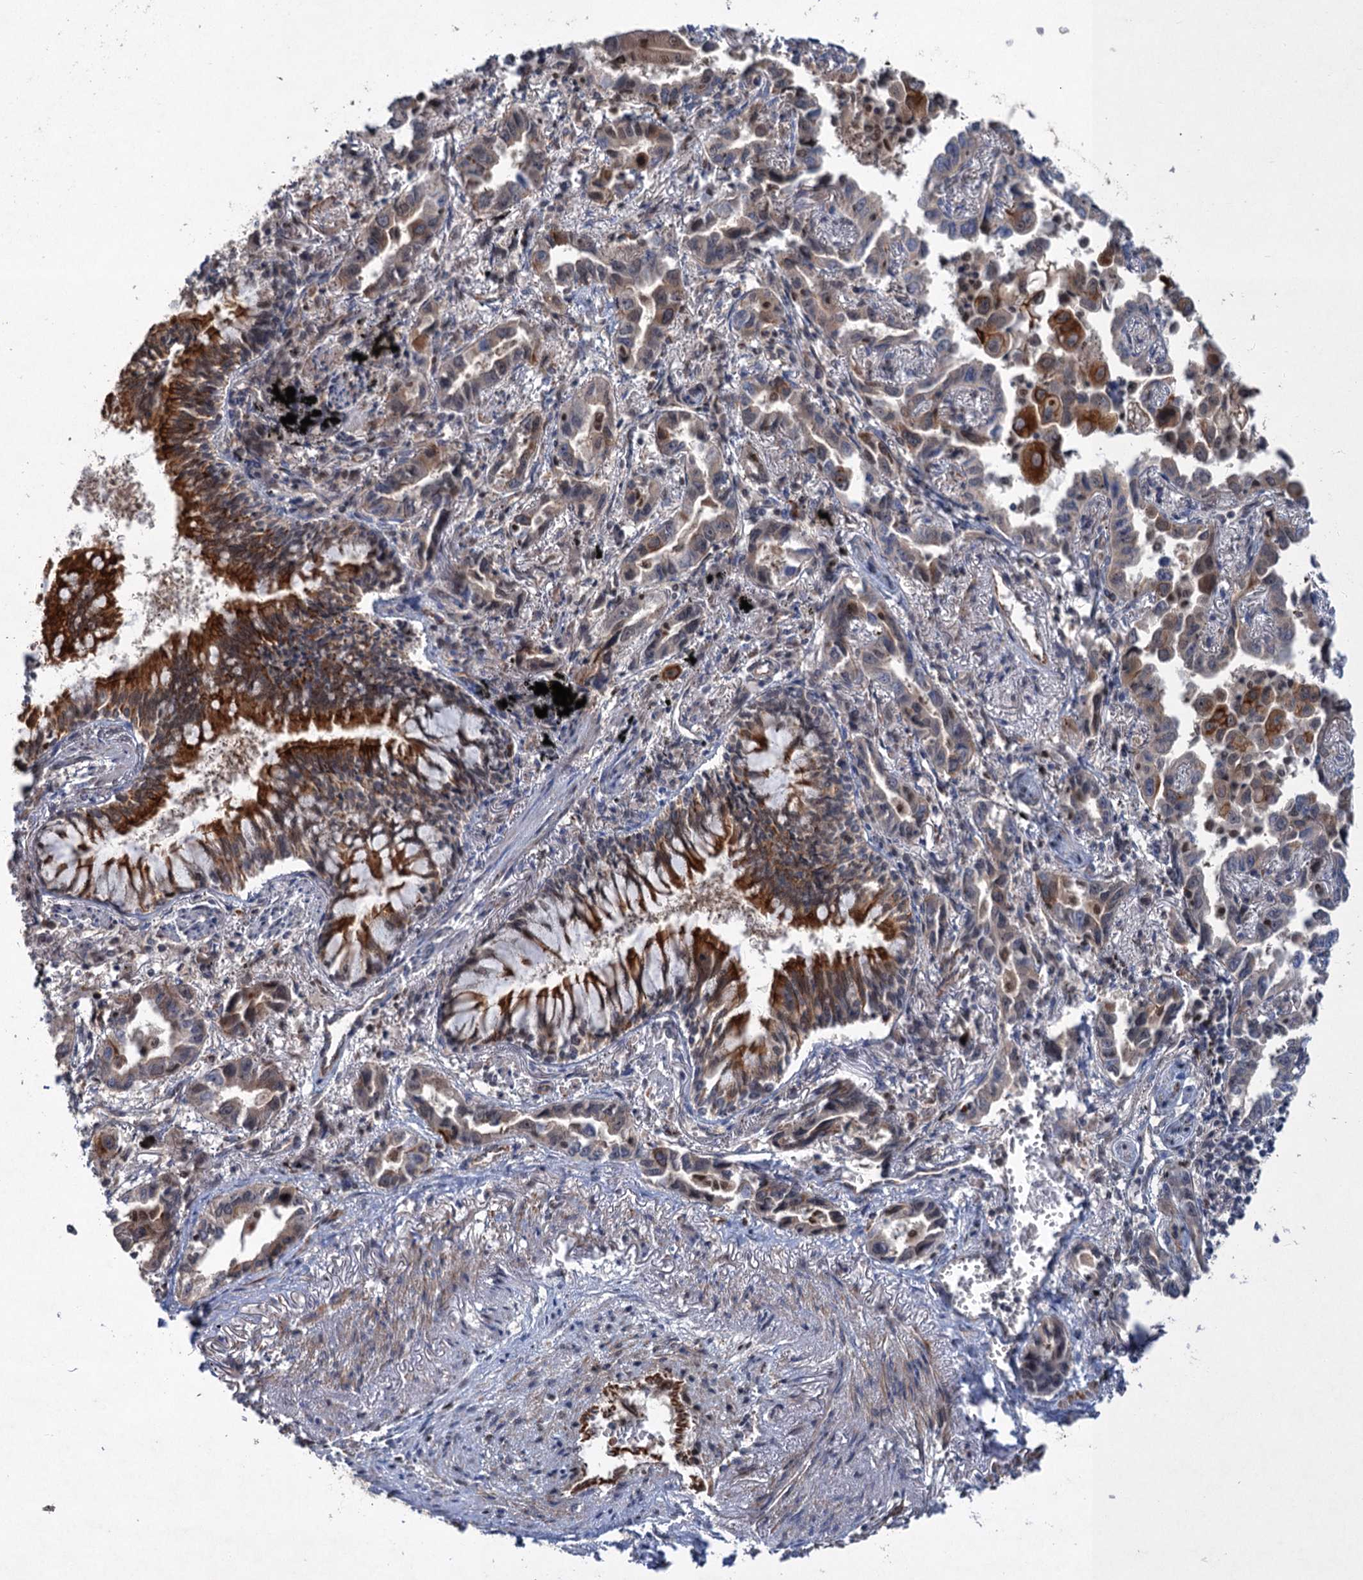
{"staining": {"intensity": "weak", "quantity": "<25%", "location": "cytoplasmic/membranous"}, "tissue": "lung cancer", "cell_type": "Tumor cells", "image_type": "cancer", "snomed": [{"axis": "morphology", "description": "Adenocarcinoma, NOS"}, {"axis": "topography", "description": "Lung"}], "caption": "This is an IHC image of human adenocarcinoma (lung). There is no staining in tumor cells.", "gene": "TTC31", "patient": {"sex": "male", "age": 67}}